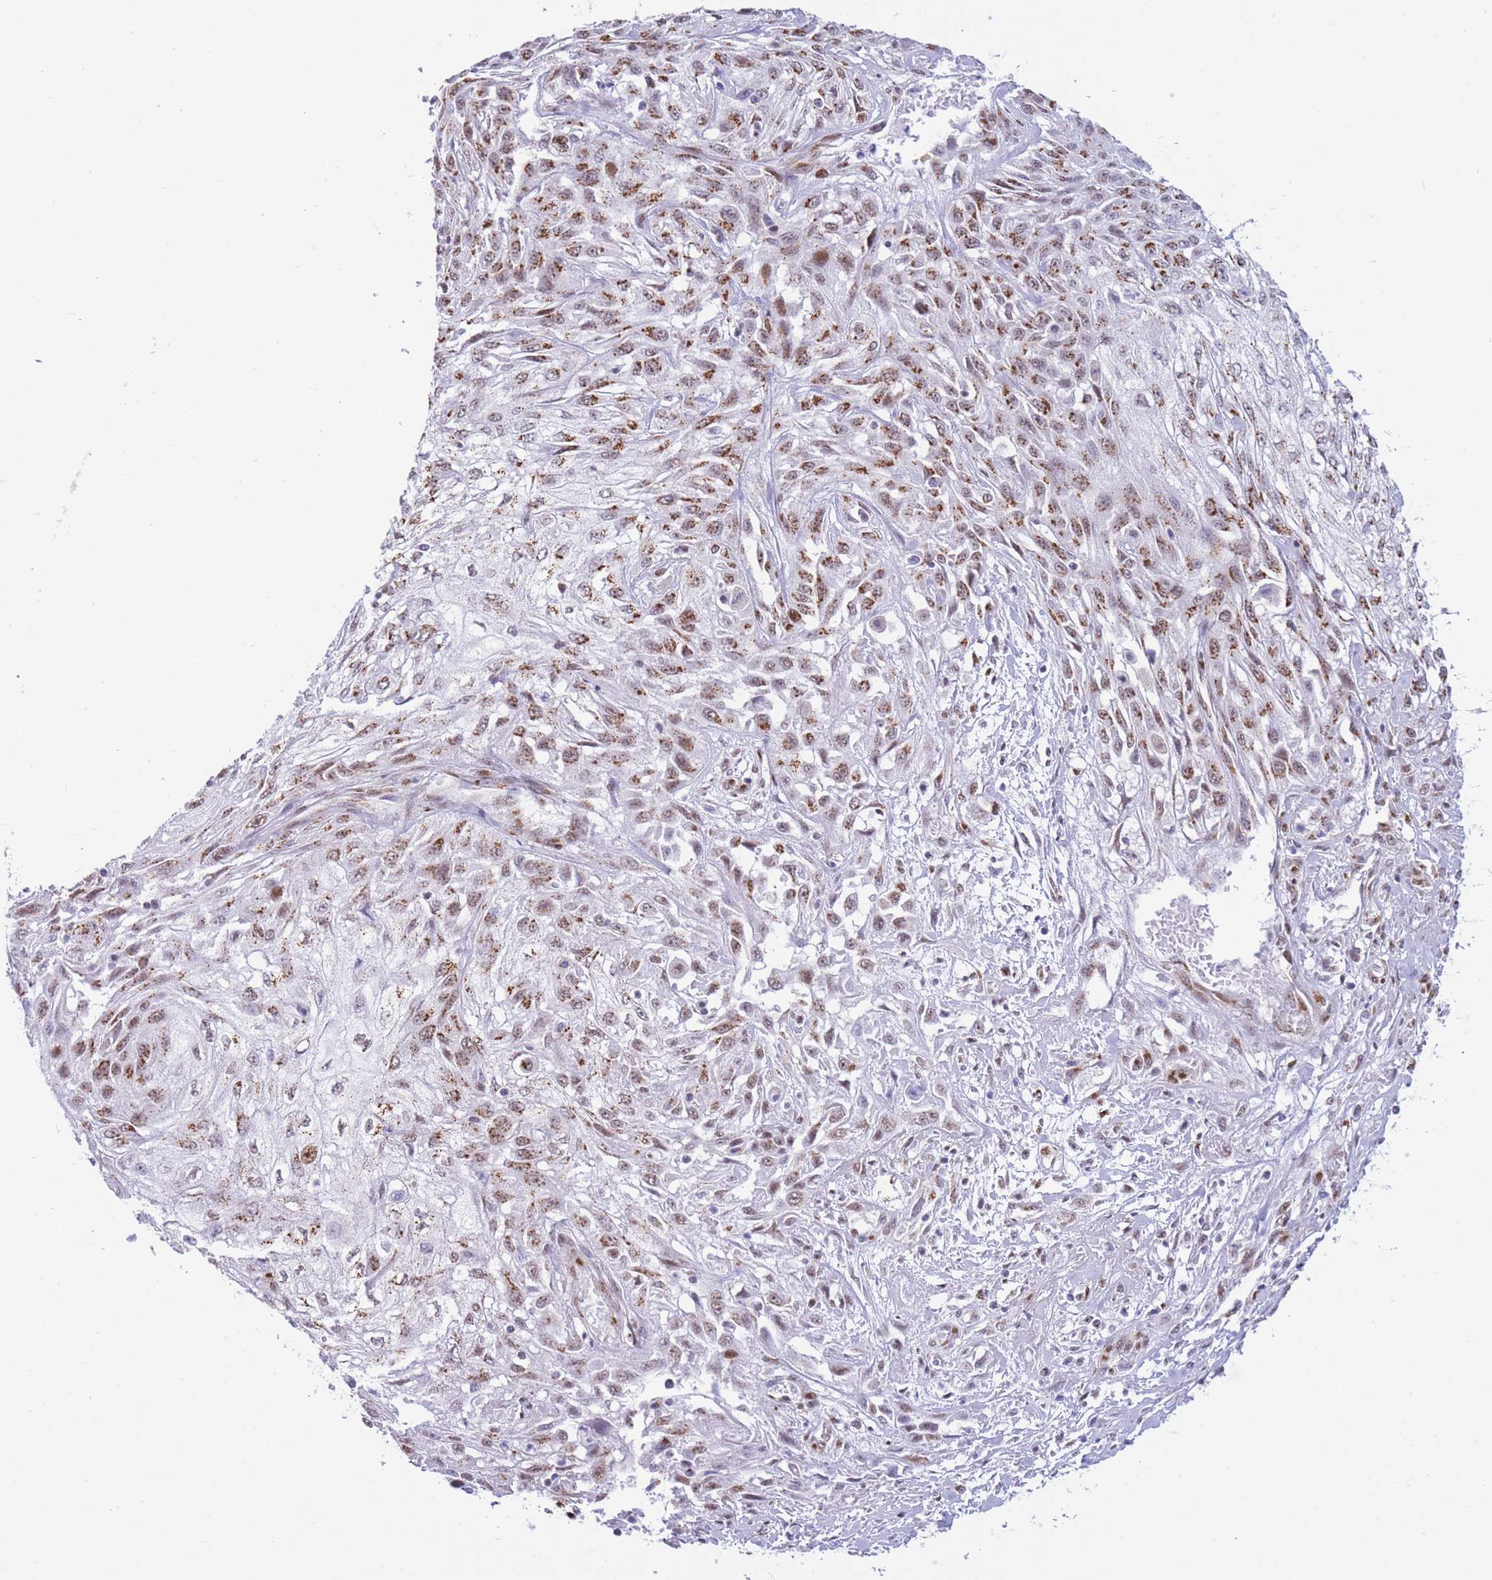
{"staining": {"intensity": "moderate", "quantity": ">75%", "location": "cytoplasmic/membranous,nuclear"}, "tissue": "skin cancer", "cell_type": "Tumor cells", "image_type": "cancer", "snomed": [{"axis": "morphology", "description": "Squamous cell carcinoma, NOS"}, {"axis": "morphology", "description": "Squamous cell carcinoma, metastatic, NOS"}, {"axis": "topography", "description": "Skin"}, {"axis": "topography", "description": "Lymph node"}], "caption": "Human skin squamous cell carcinoma stained with a brown dye reveals moderate cytoplasmic/membranous and nuclear positive positivity in approximately >75% of tumor cells.", "gene": "INO80C", "patient": {"sex": "male", "age": 75}}